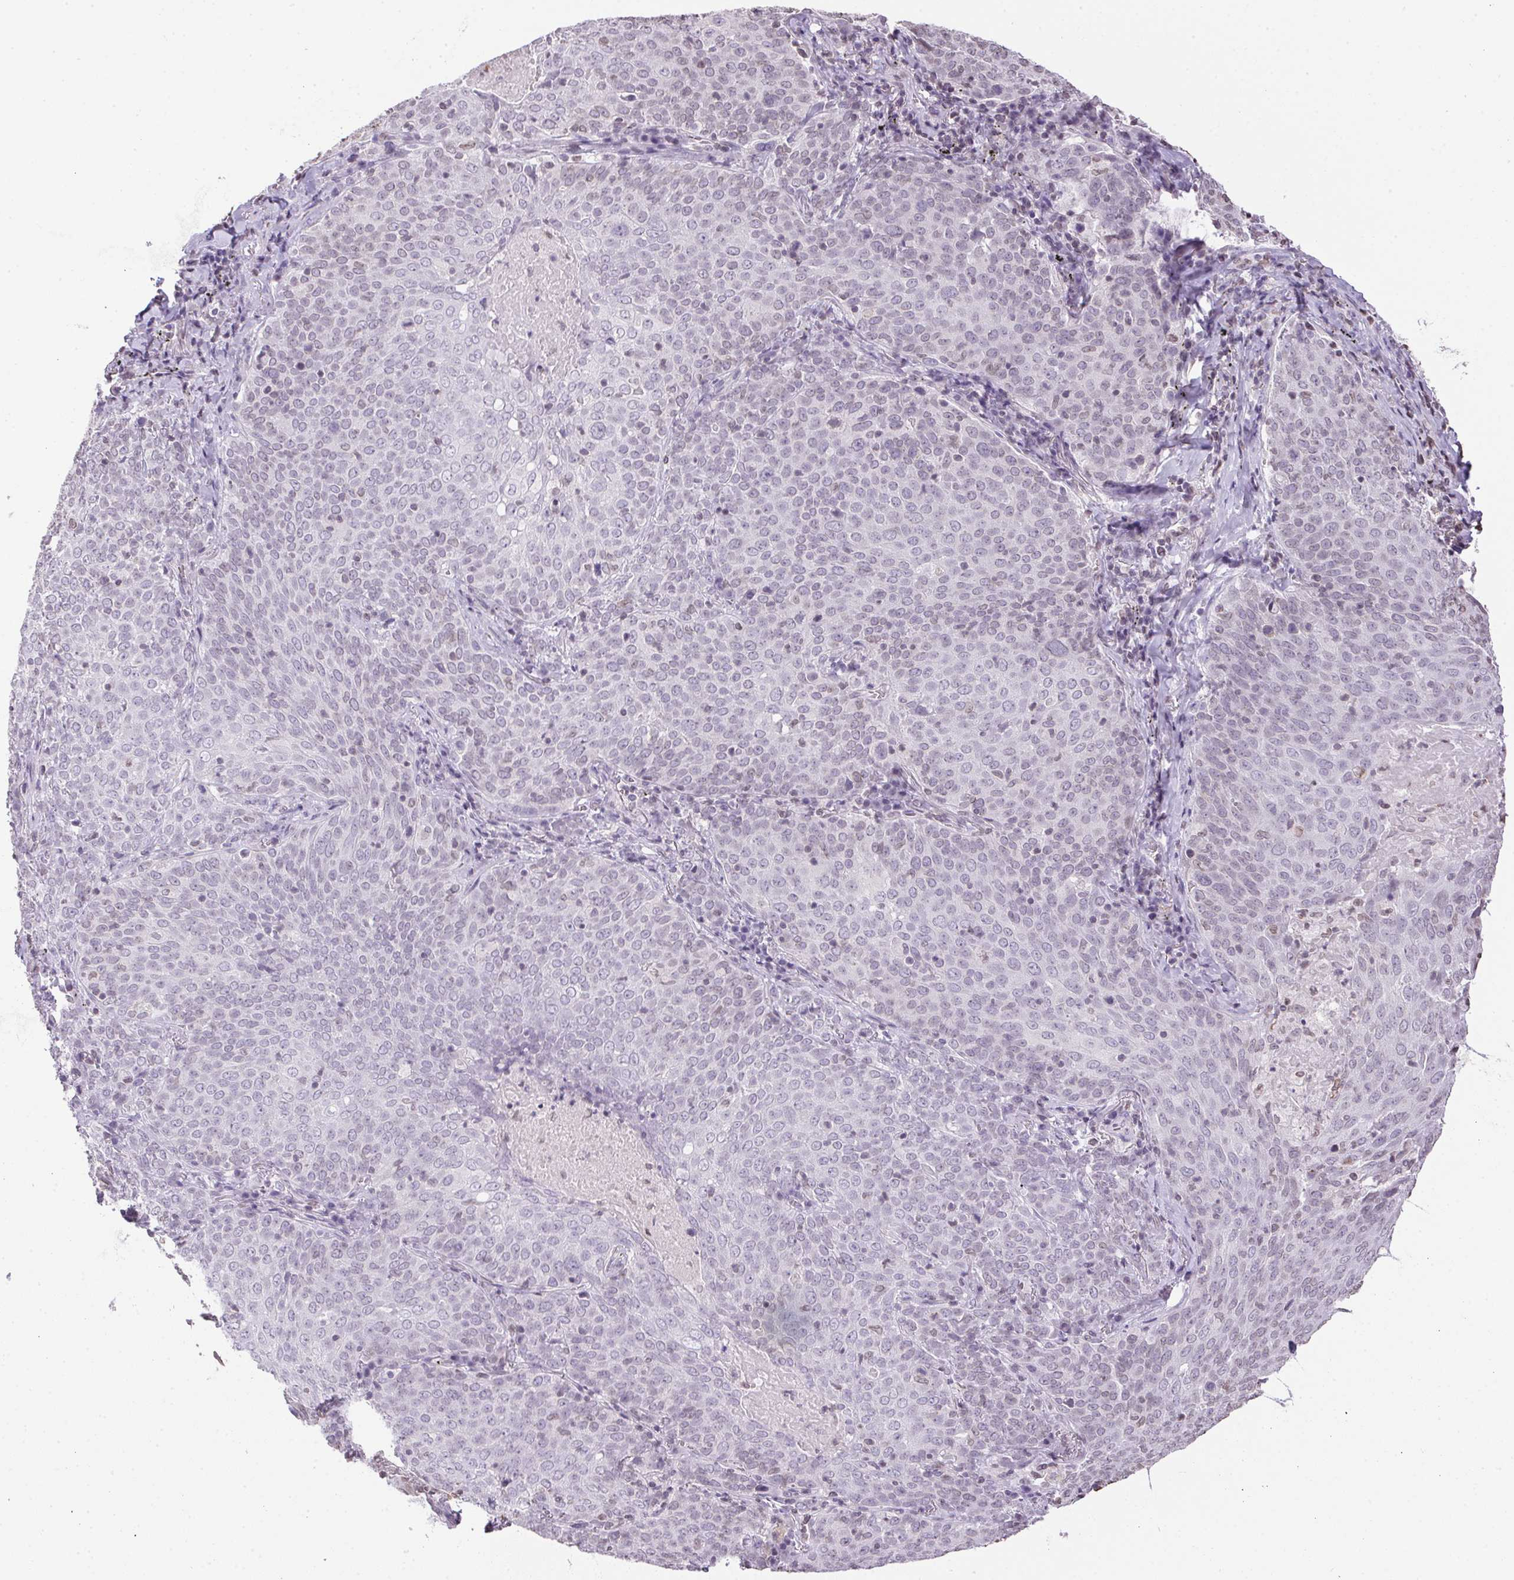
{"staining": {"intensity": "negative", "quantity": "none", "location": "none"}, "tissue": "lung cancer", "cell_type": "Tumor cells", "image_type": "cancer", "snomed": [{"axis": "morphology", "description": "Squamous cell carcinoma, NOS"}, {"axis": "topography", "description": "Lung"}], "caption": "The histopathology image exhibits no significant staining in tumor cells of lung cancer (squamous cell carcinoma). (Stains: DAB (3,3'-diaminobenzidine) IHC with hematoxylin counter stain, Microscopy: brightfield microscopy at high magnification).", "gene": "PRL", "patient": {"sex": "male", "age": 82}}